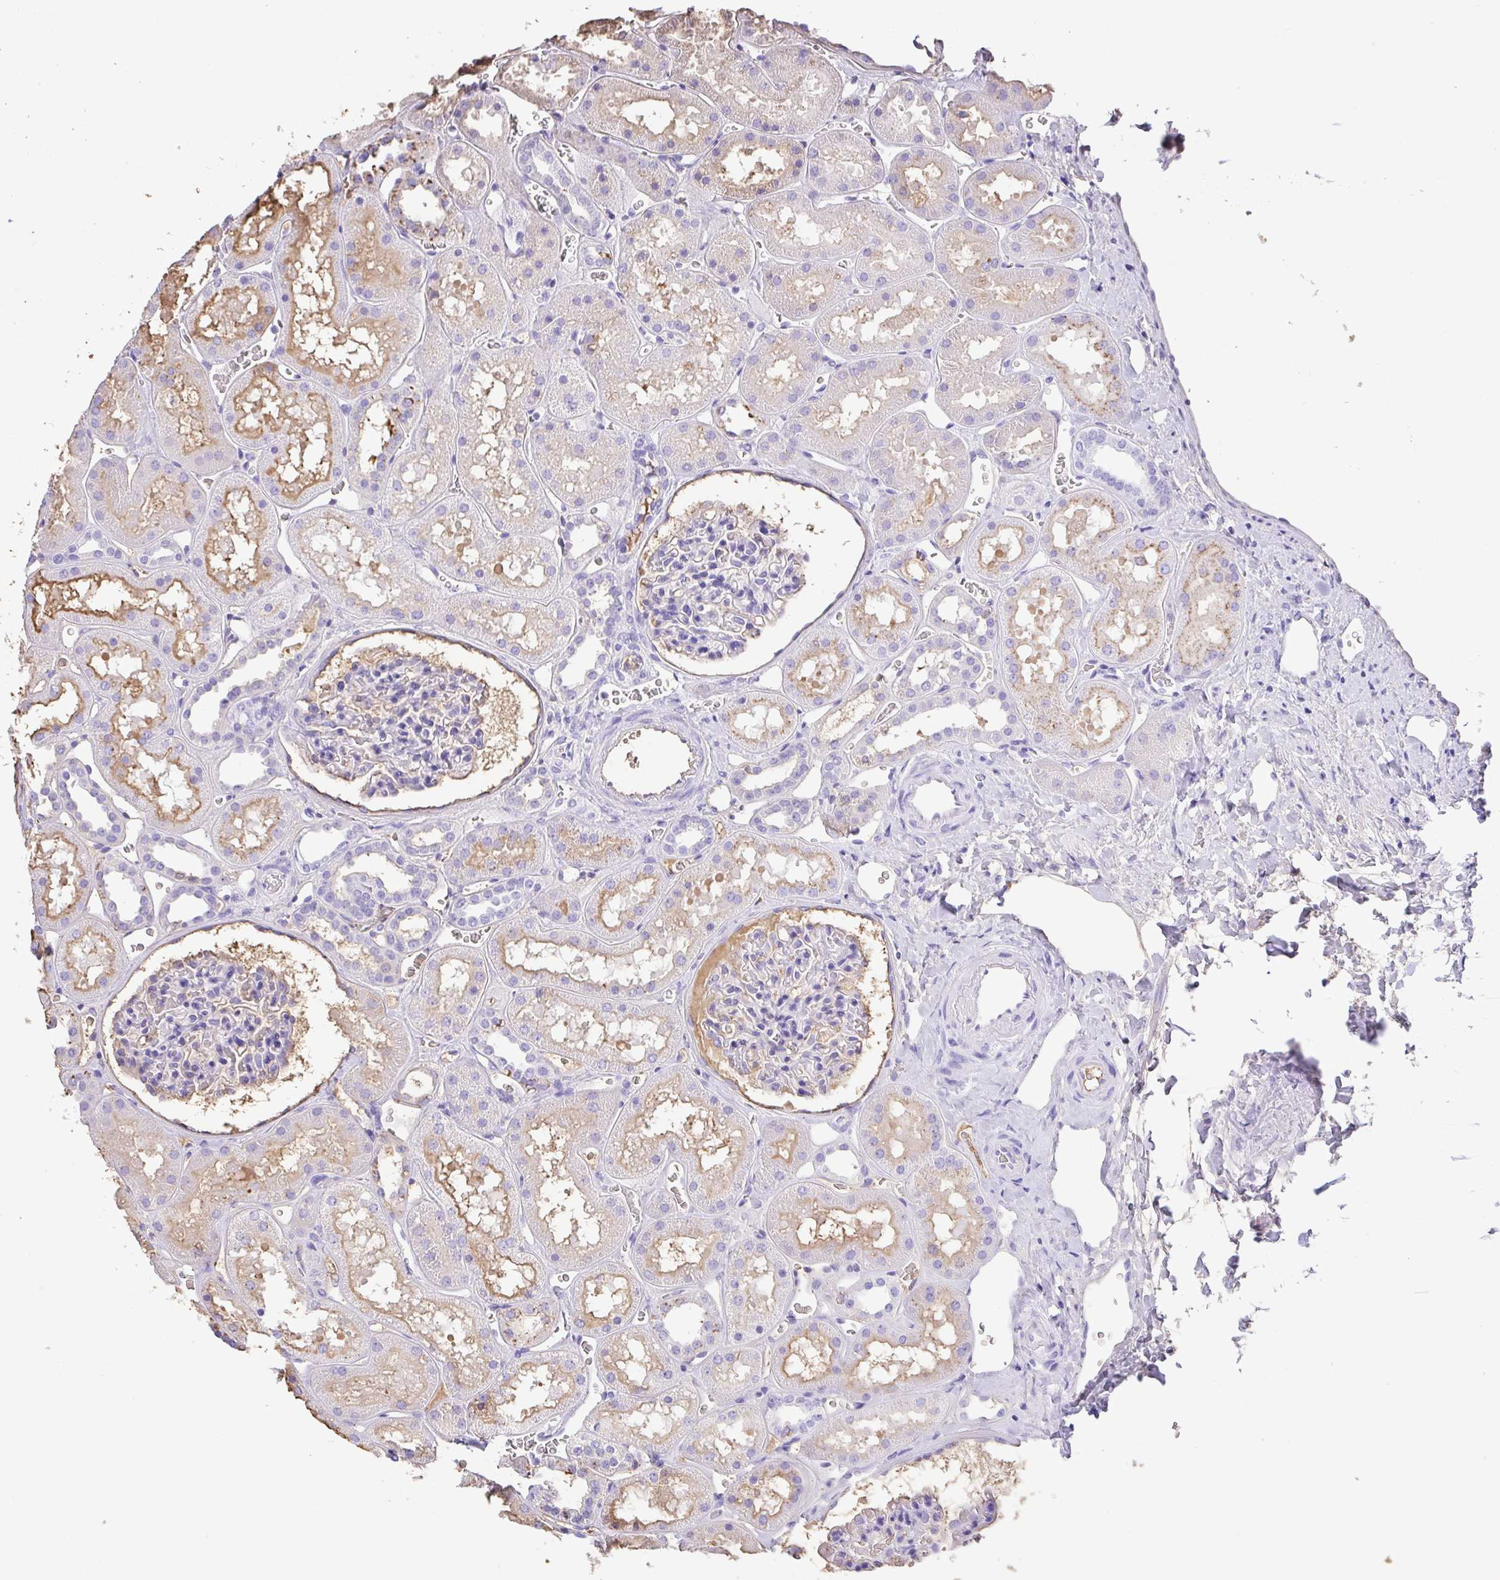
{"staining": {"intensity": "negative", "quantity": "none", "location": "none"}, "tissue": "kidney", "cell_type": "Cells in glomeruli", "image_type": "normal", "snomed": [{"axis": "morphology", "description": "Normal tissue, NOS"}, {"axis": "topography", "description": "Kidney"}], "caption": "This photomicrograph is of benign kidney stained with immunohistochemistry (IHC) to label a protein in brown with the nuclei are counter-stained blue. There is no staining in cells in glomeruli.", "gene": "HOXC12", "patient": {"sex": "female", "age": 41}}